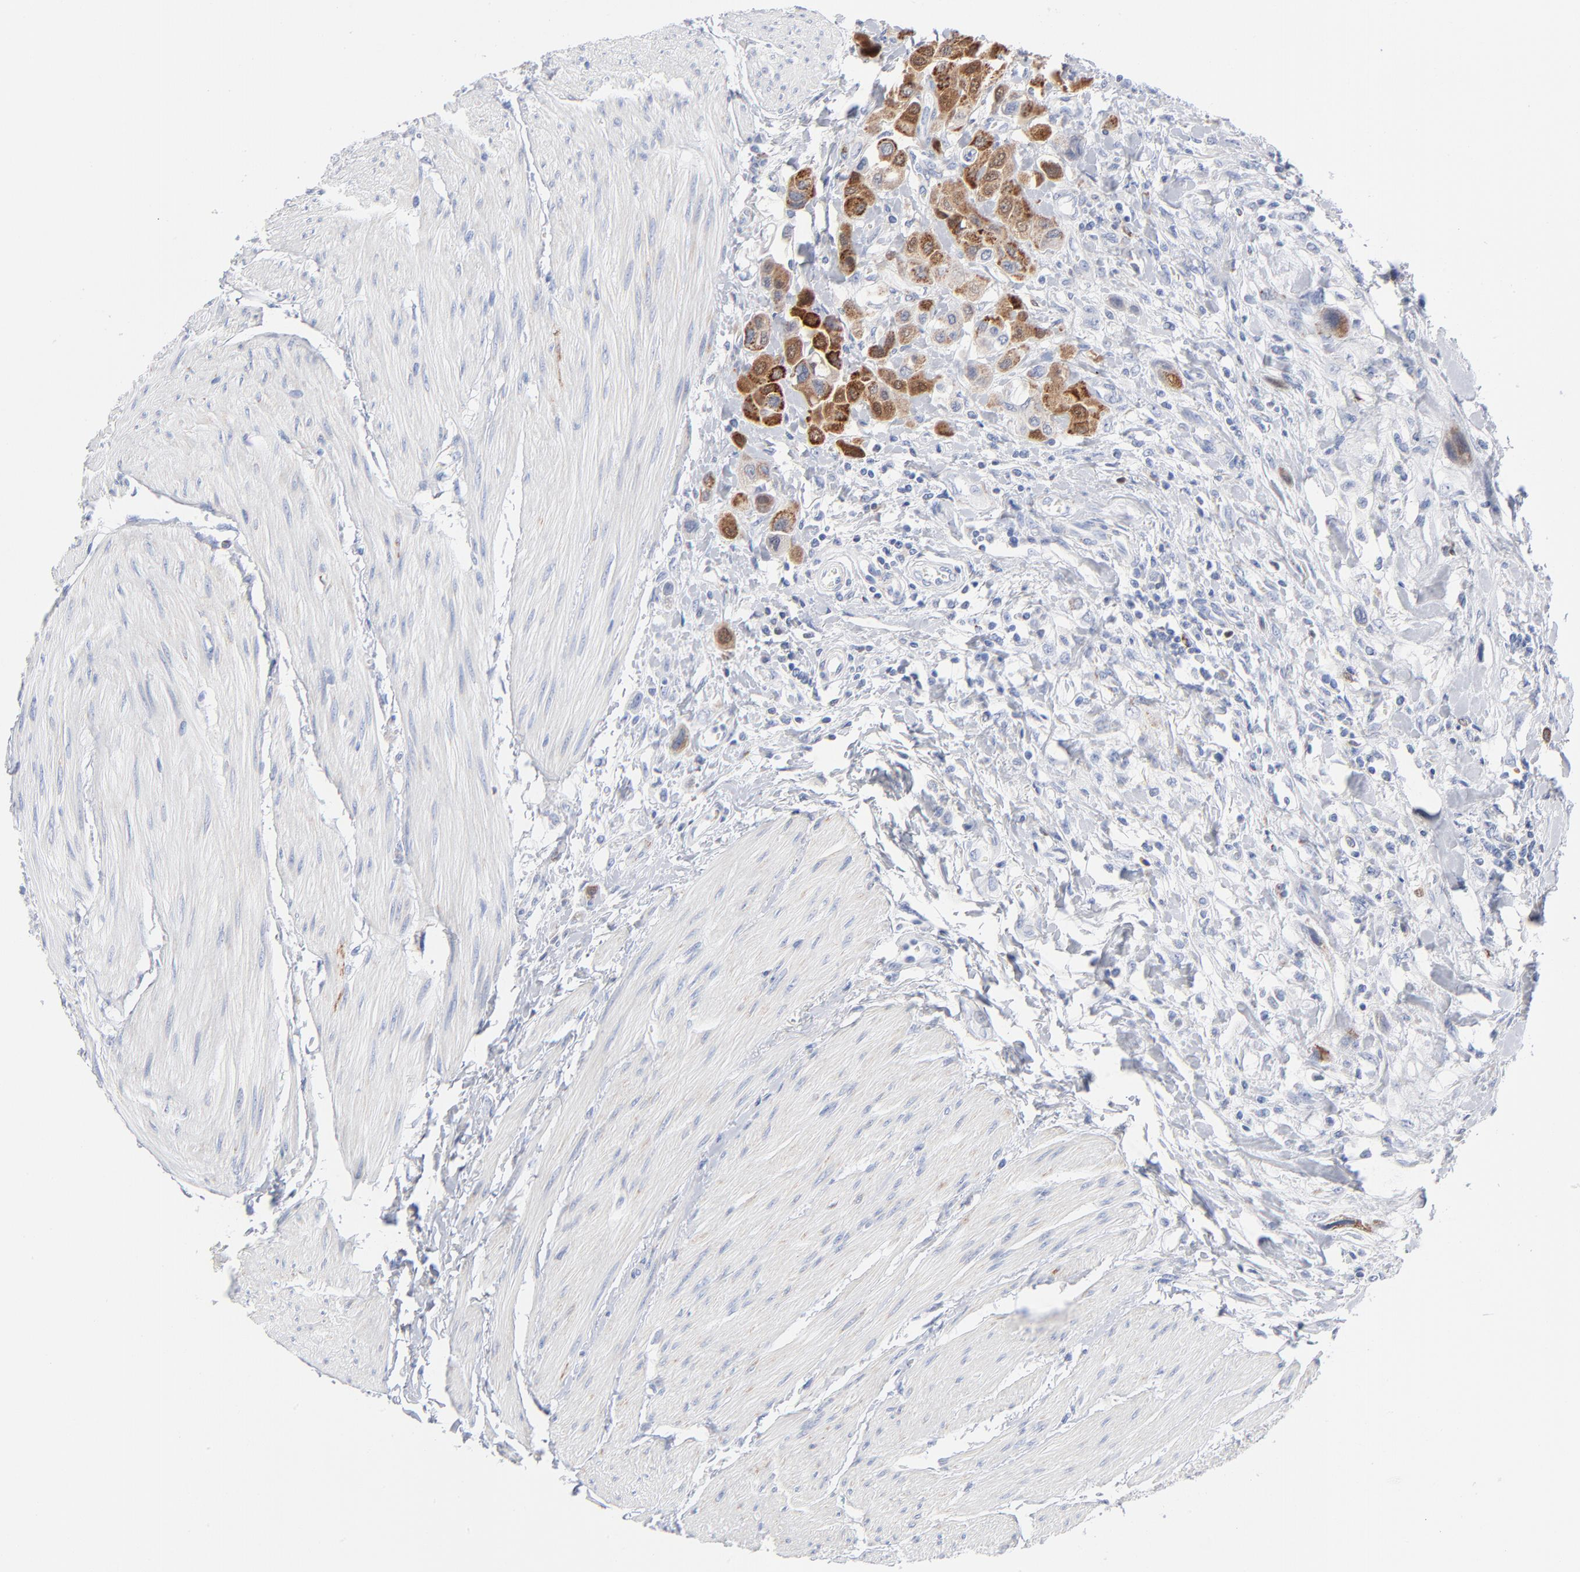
{"staining": {"intensity": "strong", "quantity": ">75%", "location": "cytoplasmic/membranous"}, "tissue": "urothelial cancer", "cell_type": "Tumor cells", "image_type": "cancer", "snomed": [{"axis": "morphology", "description": "Urothelial carcinoma, High grade"}, {"axis": "topography", "description": "Urinary bladder"}], "caption": "The immunohistochemical stain labels strong cytoplasmic/membranous staining in tumor cells of urothelial cancer tissue.", "gene": "CHCHD10", "patient": {"sex": "male", "age": 50}}